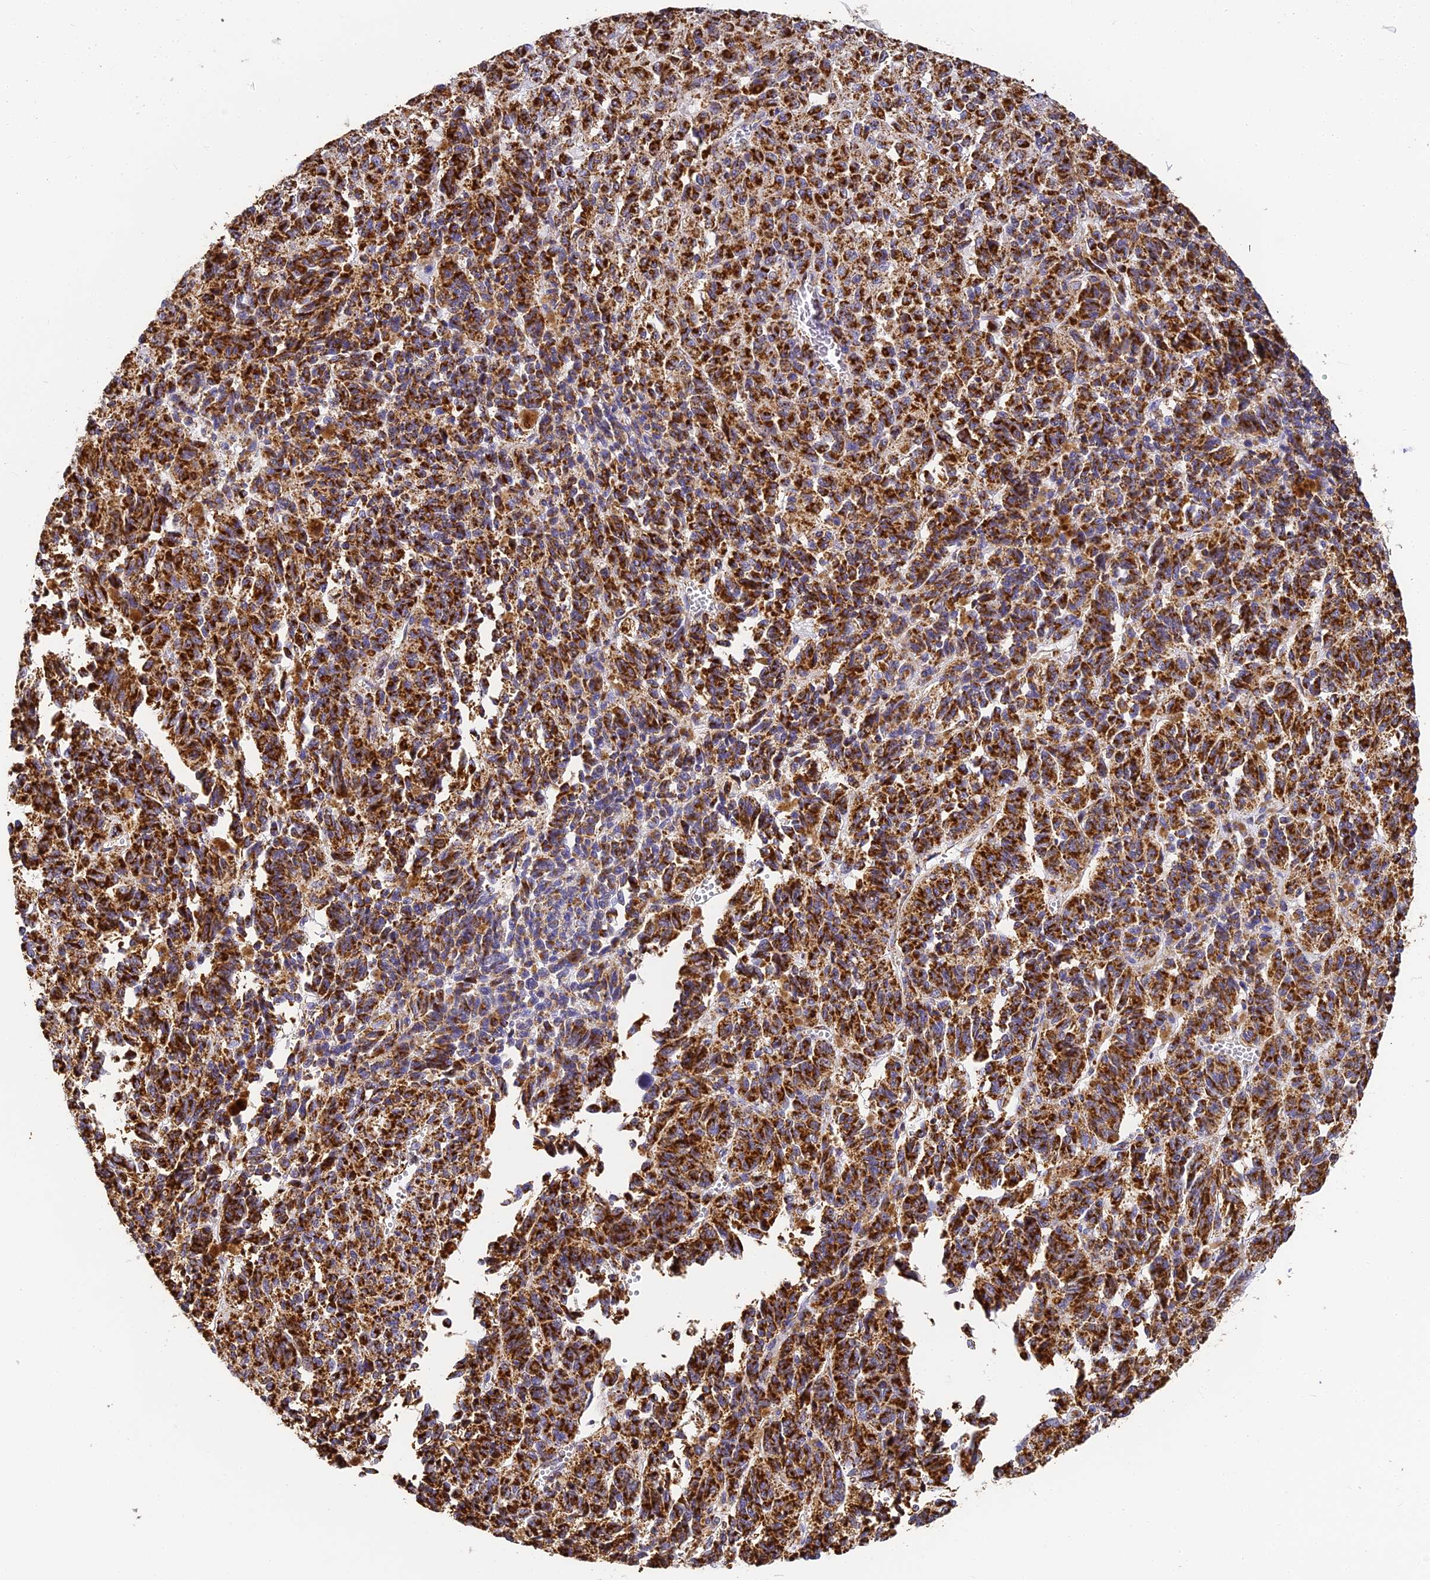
{"staining": {"intensity": "strong", "quantity": ">75%", "location": "cytoplasmic/membranous"}, "tissue": "melanoma", "cell_type": "Tumor cells", "image_type": "cancer", "snomed": [{"axis": "morphology", "description": "Malignant melanoma, Metastatic site"}, {"axis": "topography", "description": "Lung"}], "caption": "IHC photomicrograph of melanoma stained for a protein (brown), which shows high levels of strong cytoplasmic/membranous staining in approximately >75% of tumor cells.", "gene": "COX6C", "patient": {"sex": "male", "age": 64}}